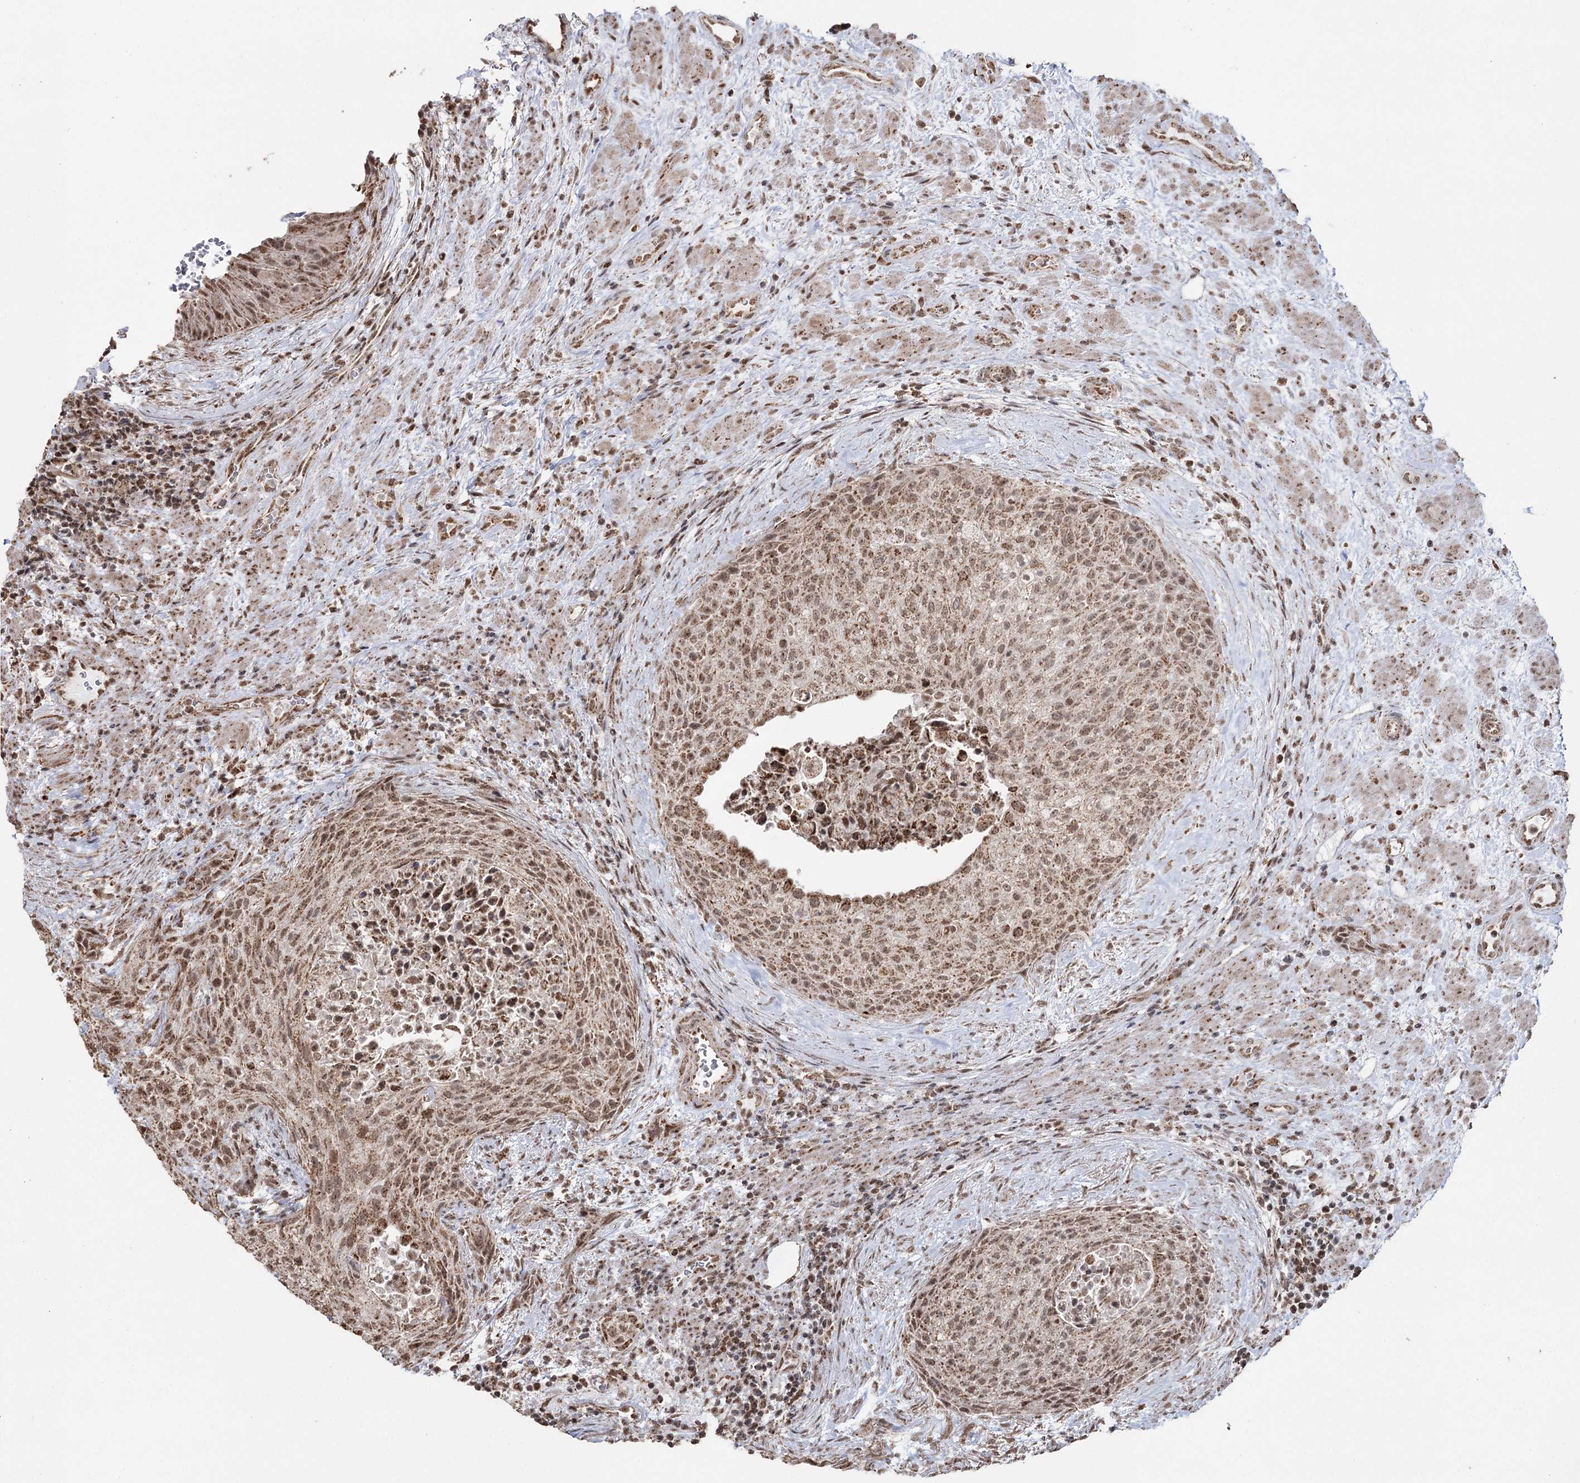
{"staining": {"intensity": "moderate", "quantity": ">75%", "location": "cytoplasmic/membranous,nuclear"}, "tissue": "urothelial cancer", "cell_type": "Tumor cells", "image_type": "cancer", "snomed": [{"axis": "morphology", "description": "Normal tissue, NOS"}, {"axis": "morphology", "description": "Urothelial carcinoma, NOS"}, {"axis": "topography", "description": "Urinary bladder"}, {"axis": "topography", "description": "Peripheral nerve tissue"}], "caption": "Transitional cell carcinoma stained with DAB immunohistochemistry shows medium levels of moderate cytoplasmic/membranous and nuclear expression in about >75% of tumor cells.", "gene": "PDHX", "patient": {"sex": "male", "age": 35}}